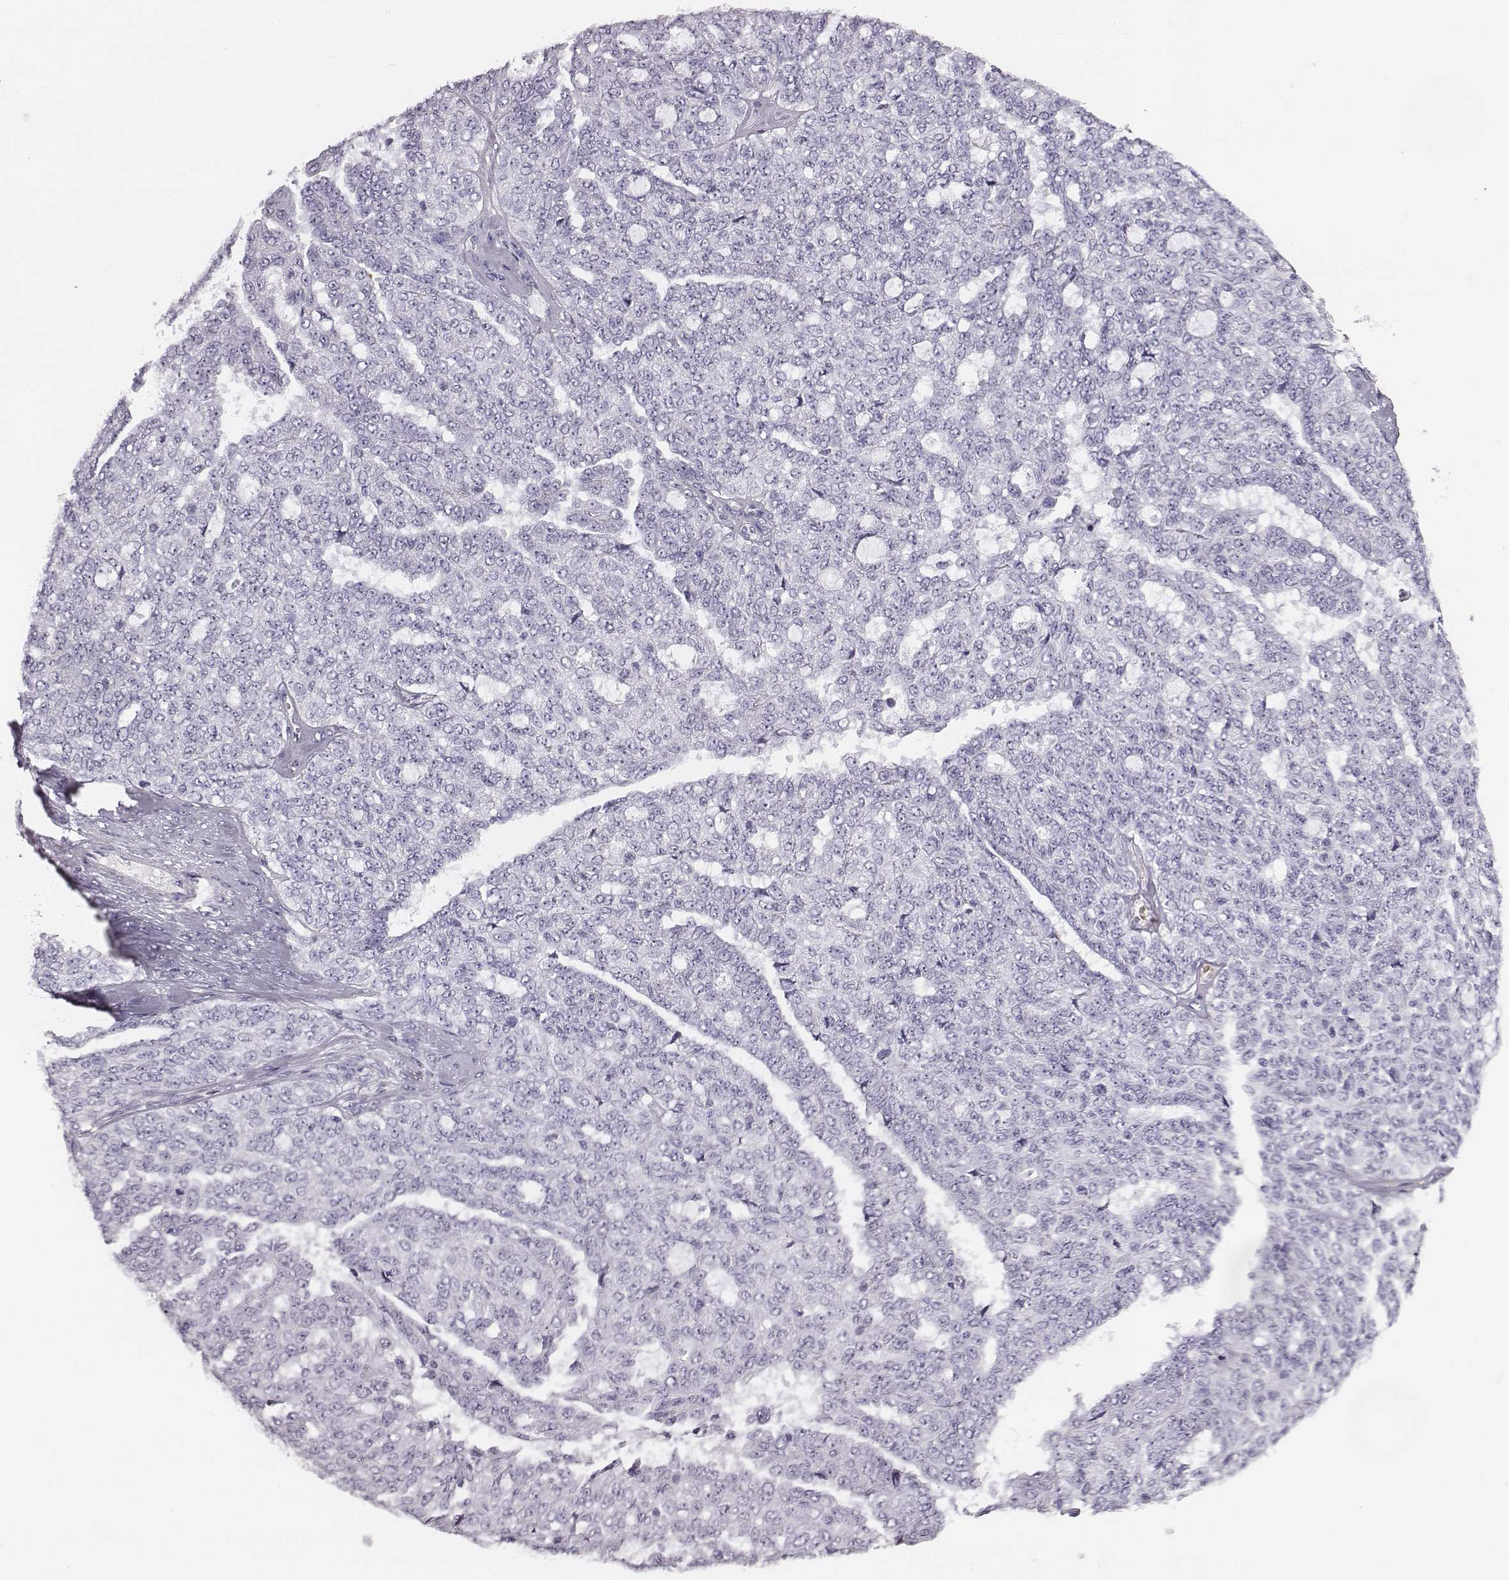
{"staining": {"intensity": "negative", "quantity": "none", "location": "none"}, "tissue": "ovarian cancer", "cell_type": "Tumor cells", "image_type": "cancer", "snomed": [{"axis": "morphology", "description": "Cystadenocarcinoma, serous, NOS"}, {"axis": "topography", "description": "Ovary"}], "caption": "DAB immunohistochemical staining of ovarian cancer exhibits no significant positivity in tumor cells.", "gene": "HBZ", "patient": {"sex": "female", "age": 71}}